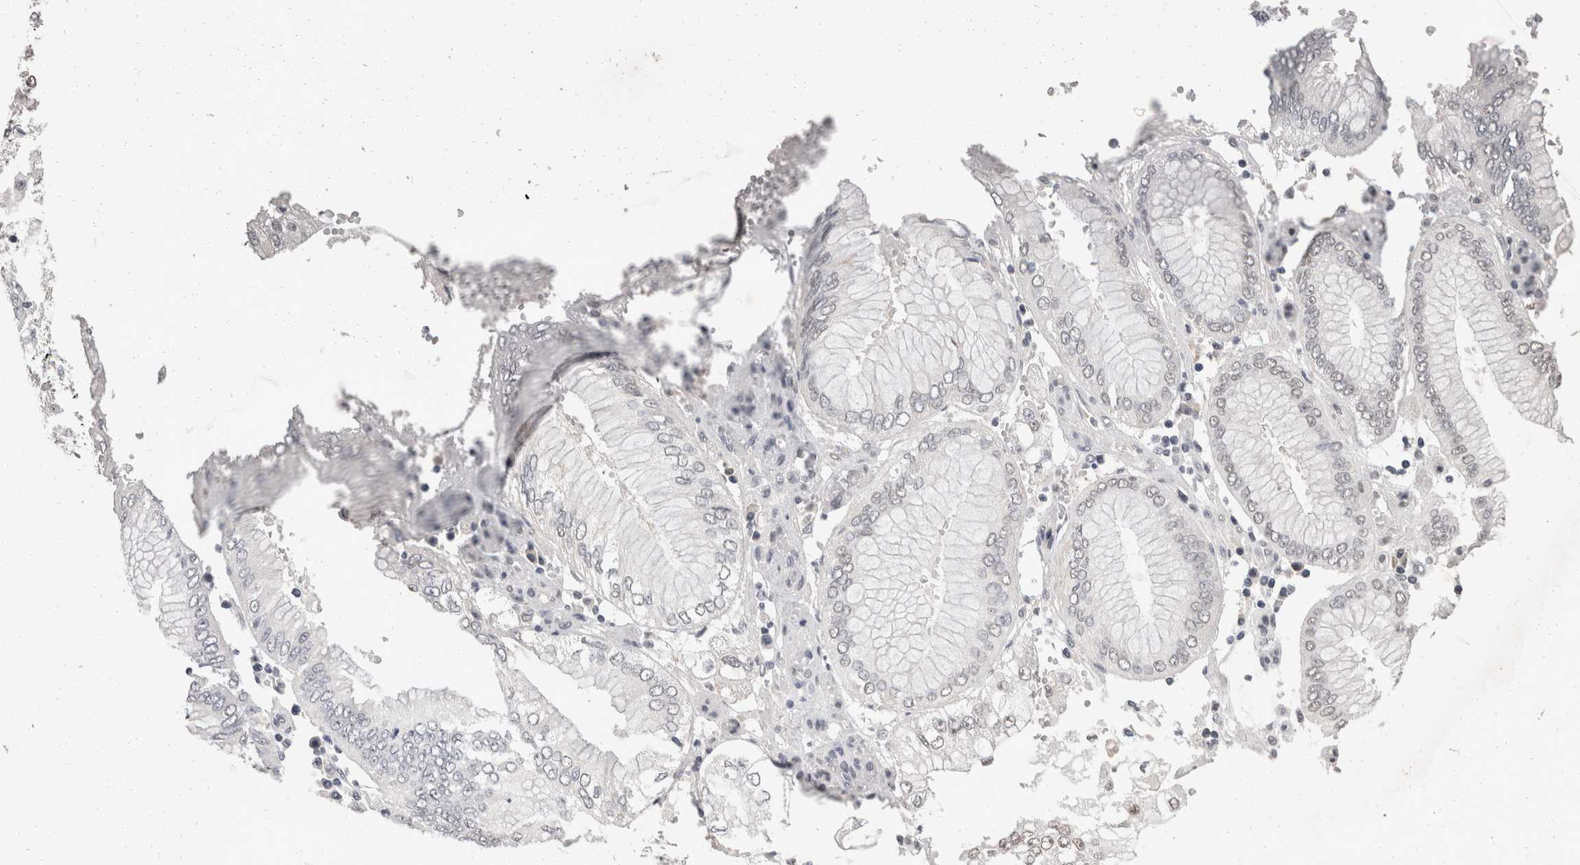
{"staining": {"intensity": "weak", "quantity": "<25%", "location": "nuclear"}, "tissue": "stomach cancer", "cell_type": "Tumor cells", "image_type": "cancer", "snomed": [{"axis": "morphology", "description": "Adenocarcinoma, NOS"}, {"axis": "topography", "description": "Stomach"}], "caption": "A photomicrograph of human stomach cancer (adenocarcinoma) is negative for staining in tumor cells.", "gene": "DDX17", "patient": {"sex": "male", "age": 76}}